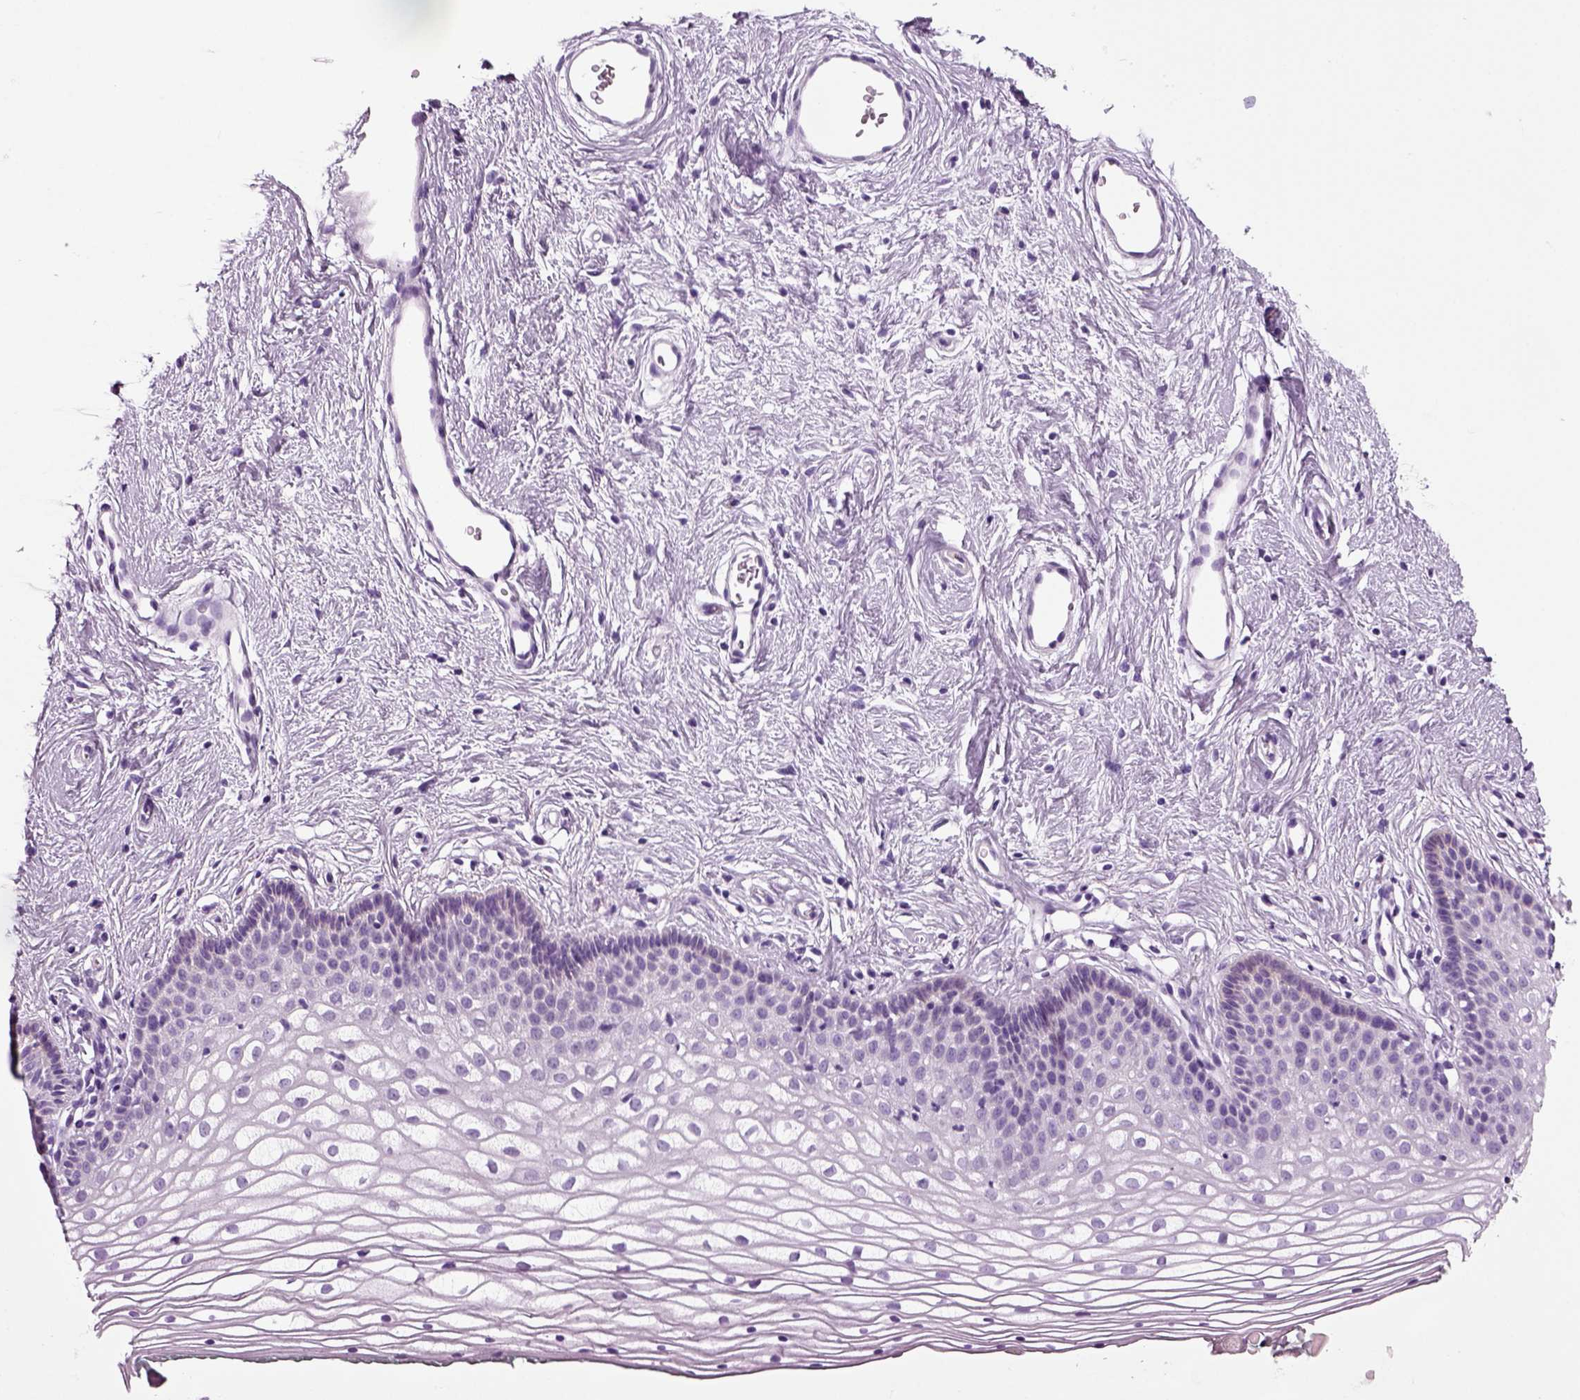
{"staining": {"intensity": "negative", "quantity": "none", "location": "none"}, "tissue": "vagina", "cell_type": "Squamous epithelial cells", "image_type": "normal", "snomed": [{"axis": "morphology", "description": "Normal tissue, NOS"}, {"axis": "topography", "description": "Vagina"}], "caption": "Vagina was stained to show a protein in brown. There is no significant staining in squamous epithelial cells. The staining is performed using DAB (3,3'-diaminobenzidine) brown chromogen with nuclei counter-stained in using hematoxylin.", "gene": "CD109", "patient": {"sex": "female", "age": 36}}